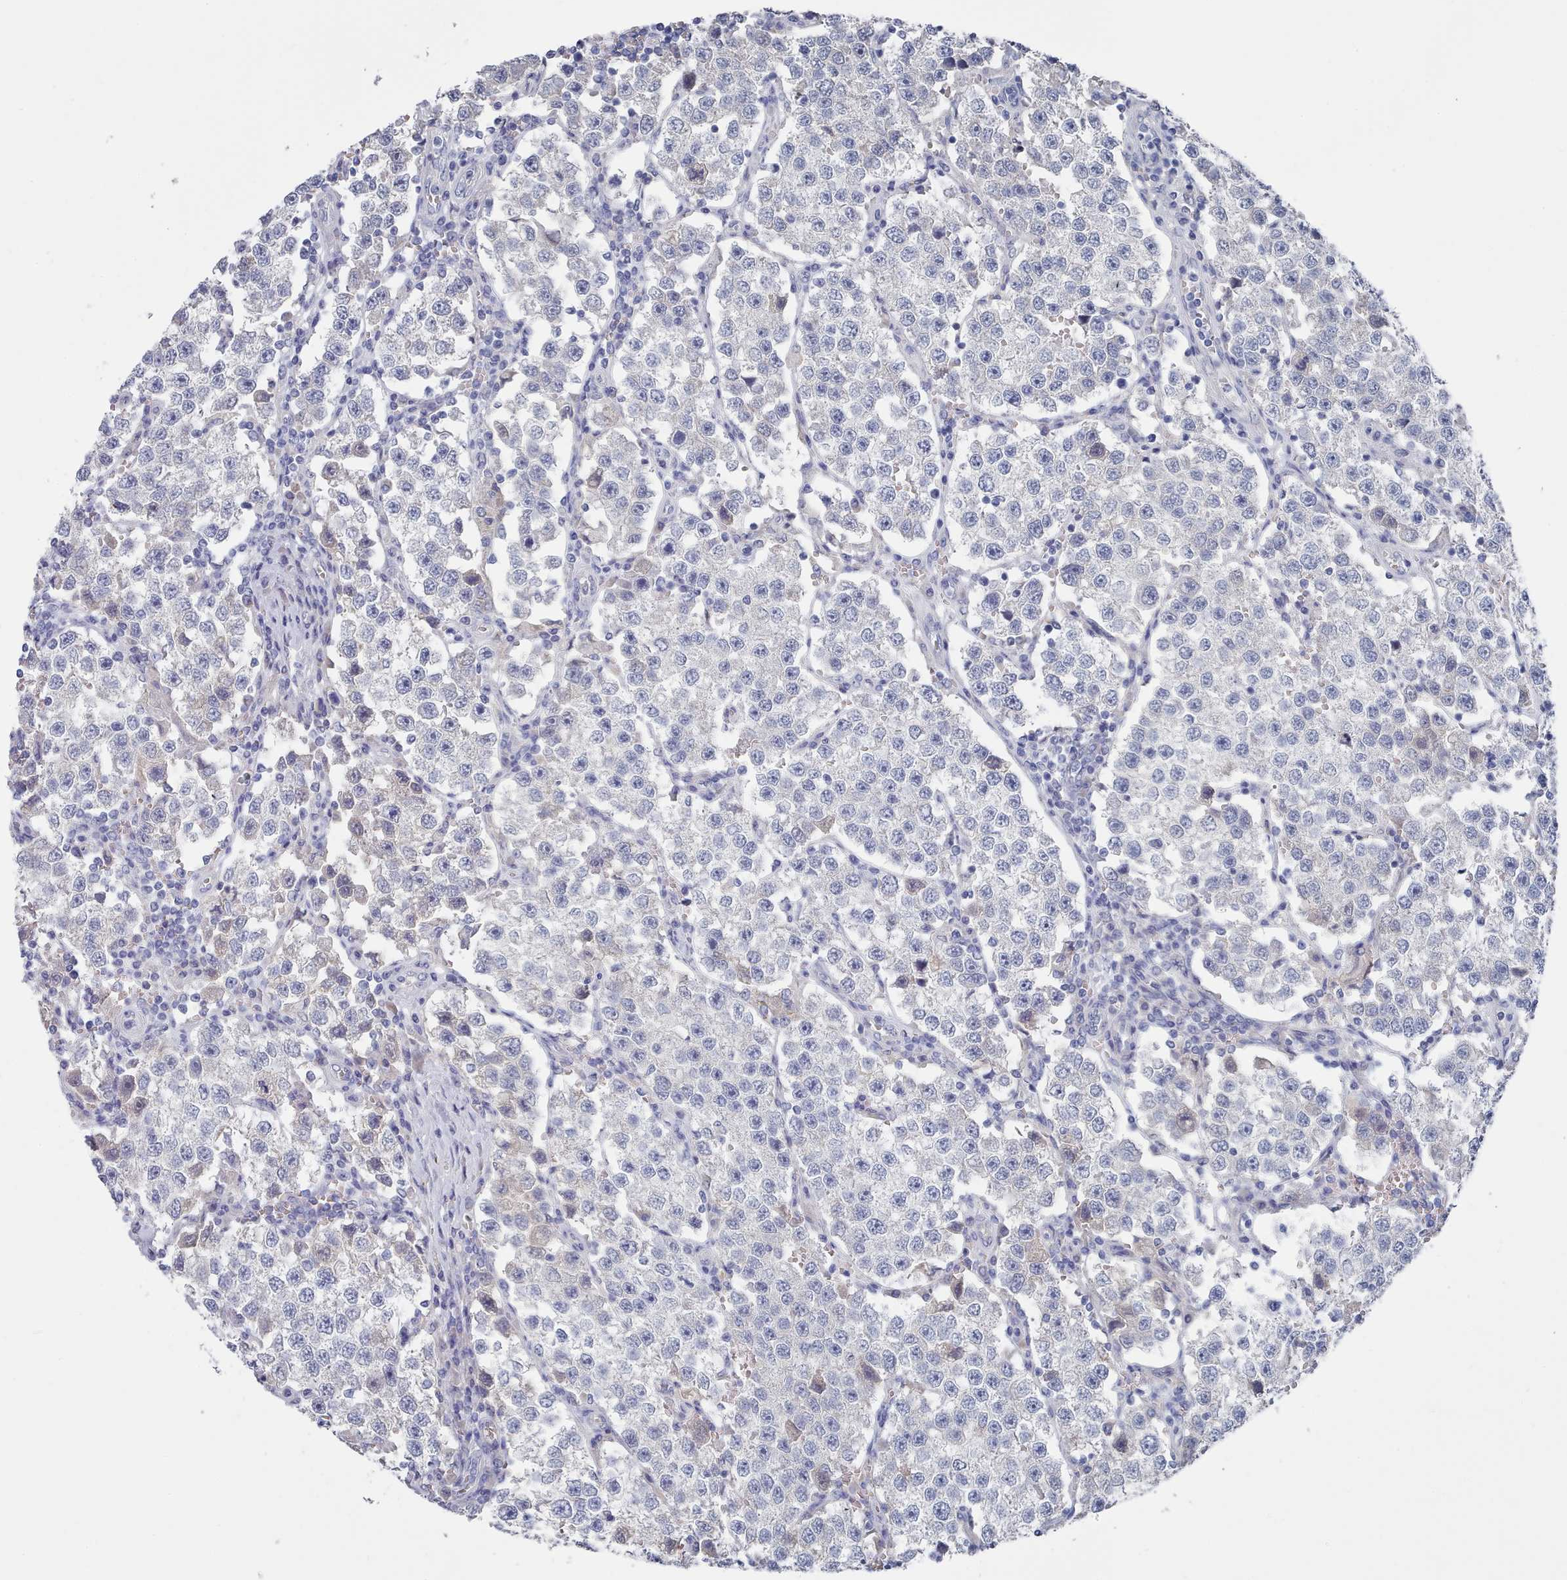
{"staining": {"intensity": "negative", "quantity": "none", "location": "none"}, "tissue": "testis cancer", "cell_type": "Tumor cells", "image_type": "cancer", "snomed": [{"axis": "morphology", "description": "Seminoma, NOS"}, {"axis": "topography", "description": "Testis"}], "caption": "This photomicrograph is of seminoma (testis) stained with immunohistochemistry to label a protein in brown with the nuclei are counter-stained blue. There is no expression in tumor cells. Nuclei are stained in blue.", "gene": "ACAD11", "patient": {"sex": "male", "age": 37}}